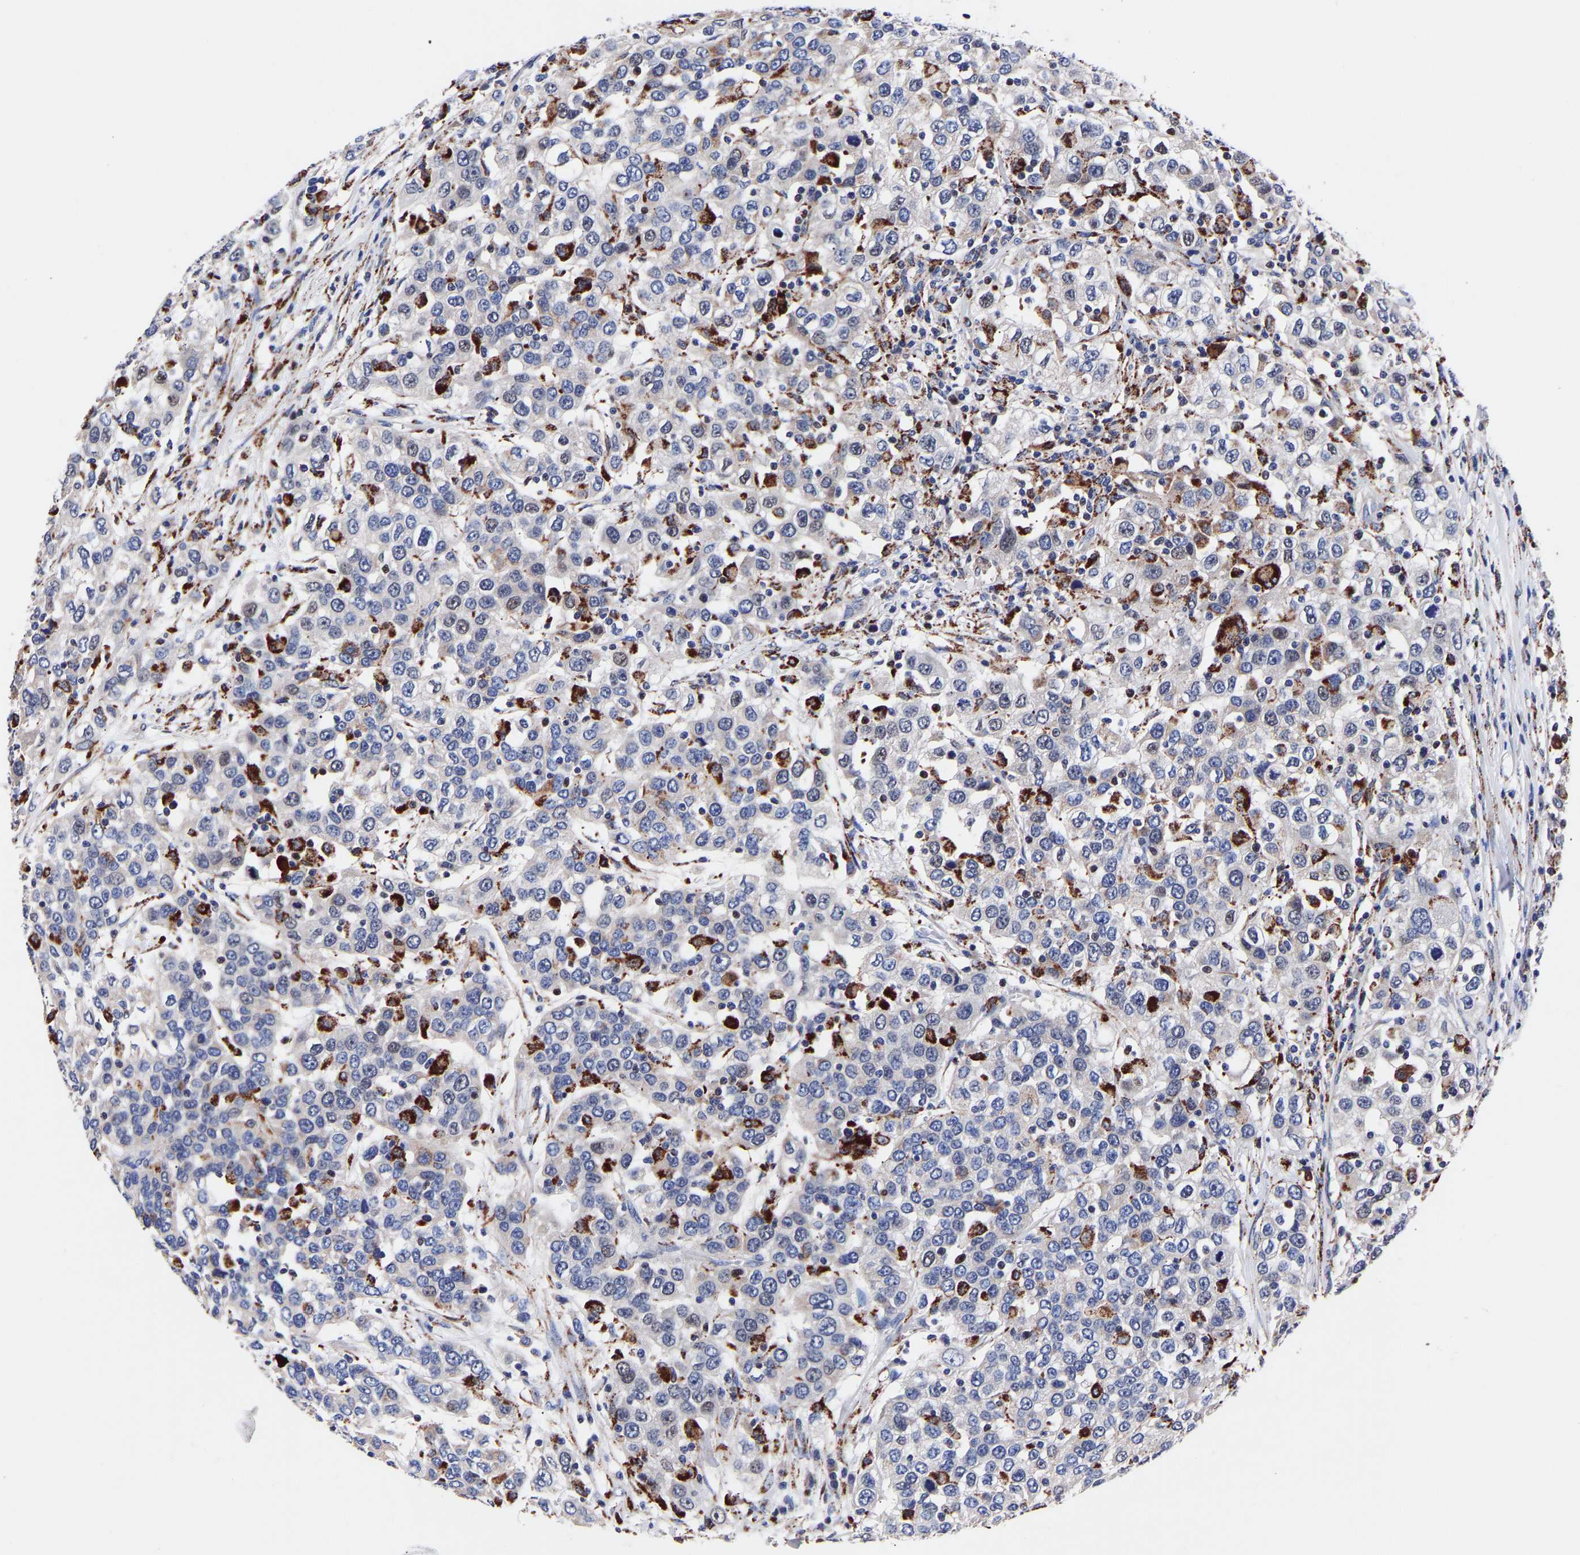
{"staining": {"intensity": "strong", "quantity": "<25%", "location": "cytoplasmic/membranous"}, "tissue": "urothelial cancer", "cell_type": "Tumor cells", "image_type": "cancer", "snomed": [{"axis": "morphology", "description": "Urothelial carcinoma, High grade"}, {"axis": "topography", "description": "Urinary bladder"}], "caption": "Strong cytoplasmic/membranous staining is appreciated in about <25% of tumor cells in high-grade urothelial carcinoma.", "gene": "SEM1", "patient": {"sex": "female", "age": 80}}